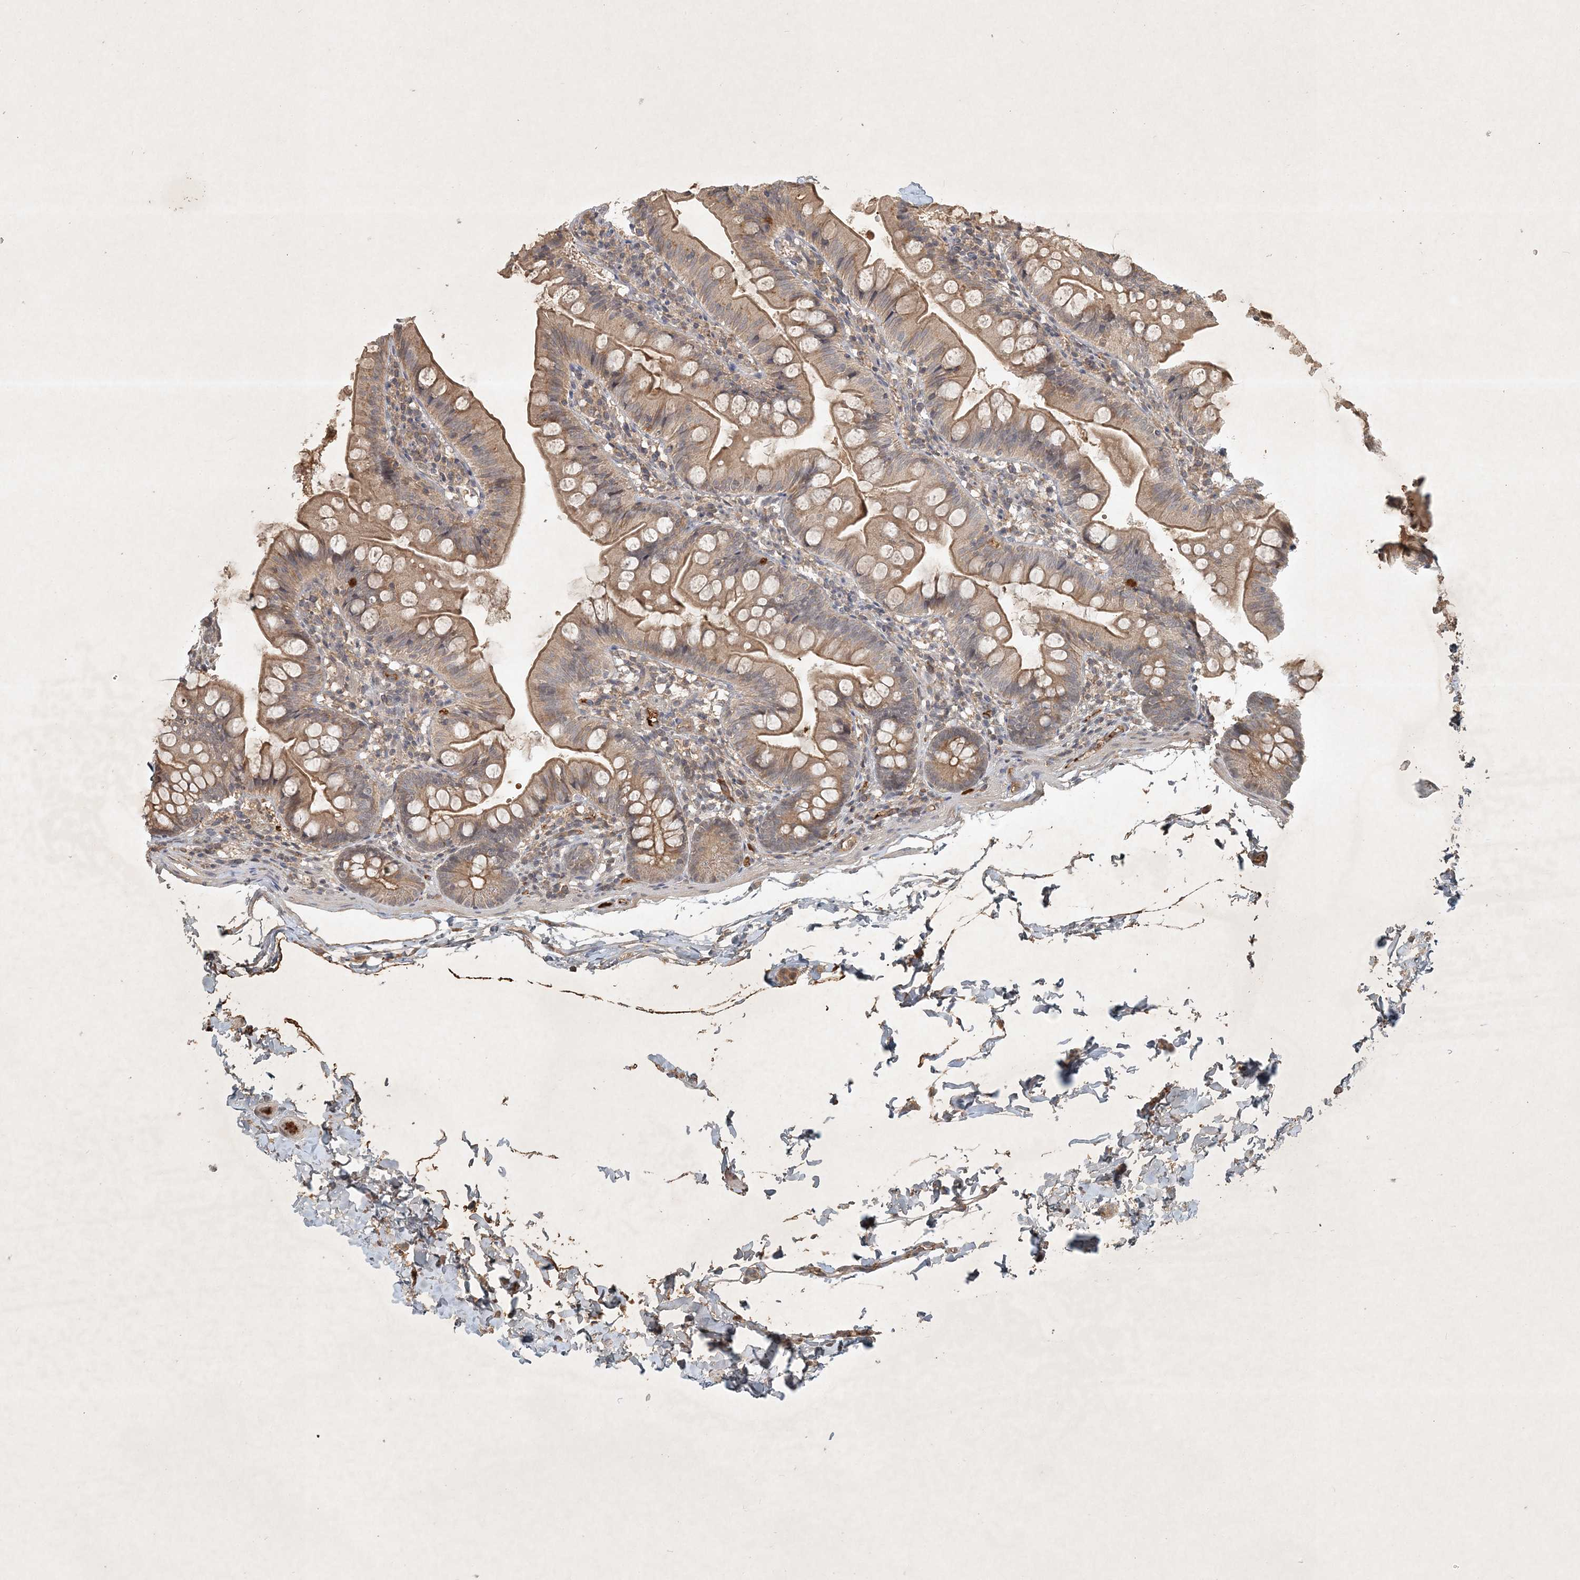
{"staining": {"intensity": "moderate", "quantity": ">75%", "location": "cytoplasmic/membranous"}, "tissue": "small intestine", "cell_type": "Glandular cells", "image_type": "normal", "snomed": [{"axis": "morphology", "description": "Normal tissue, NOS"}, {"axis": "topography", "description": "Small intestine"}], "caption": "Immunohistochemistry (IHC) photomicrograph of benign small intestine stained for a protein (brown), which demonstrates medium levels of moderate cytoplasmic/membranous positivity in approximately >75% of glandular cells.", "gene": "TNFAIP6", "patient": {"sex": "male", "age": 7}}